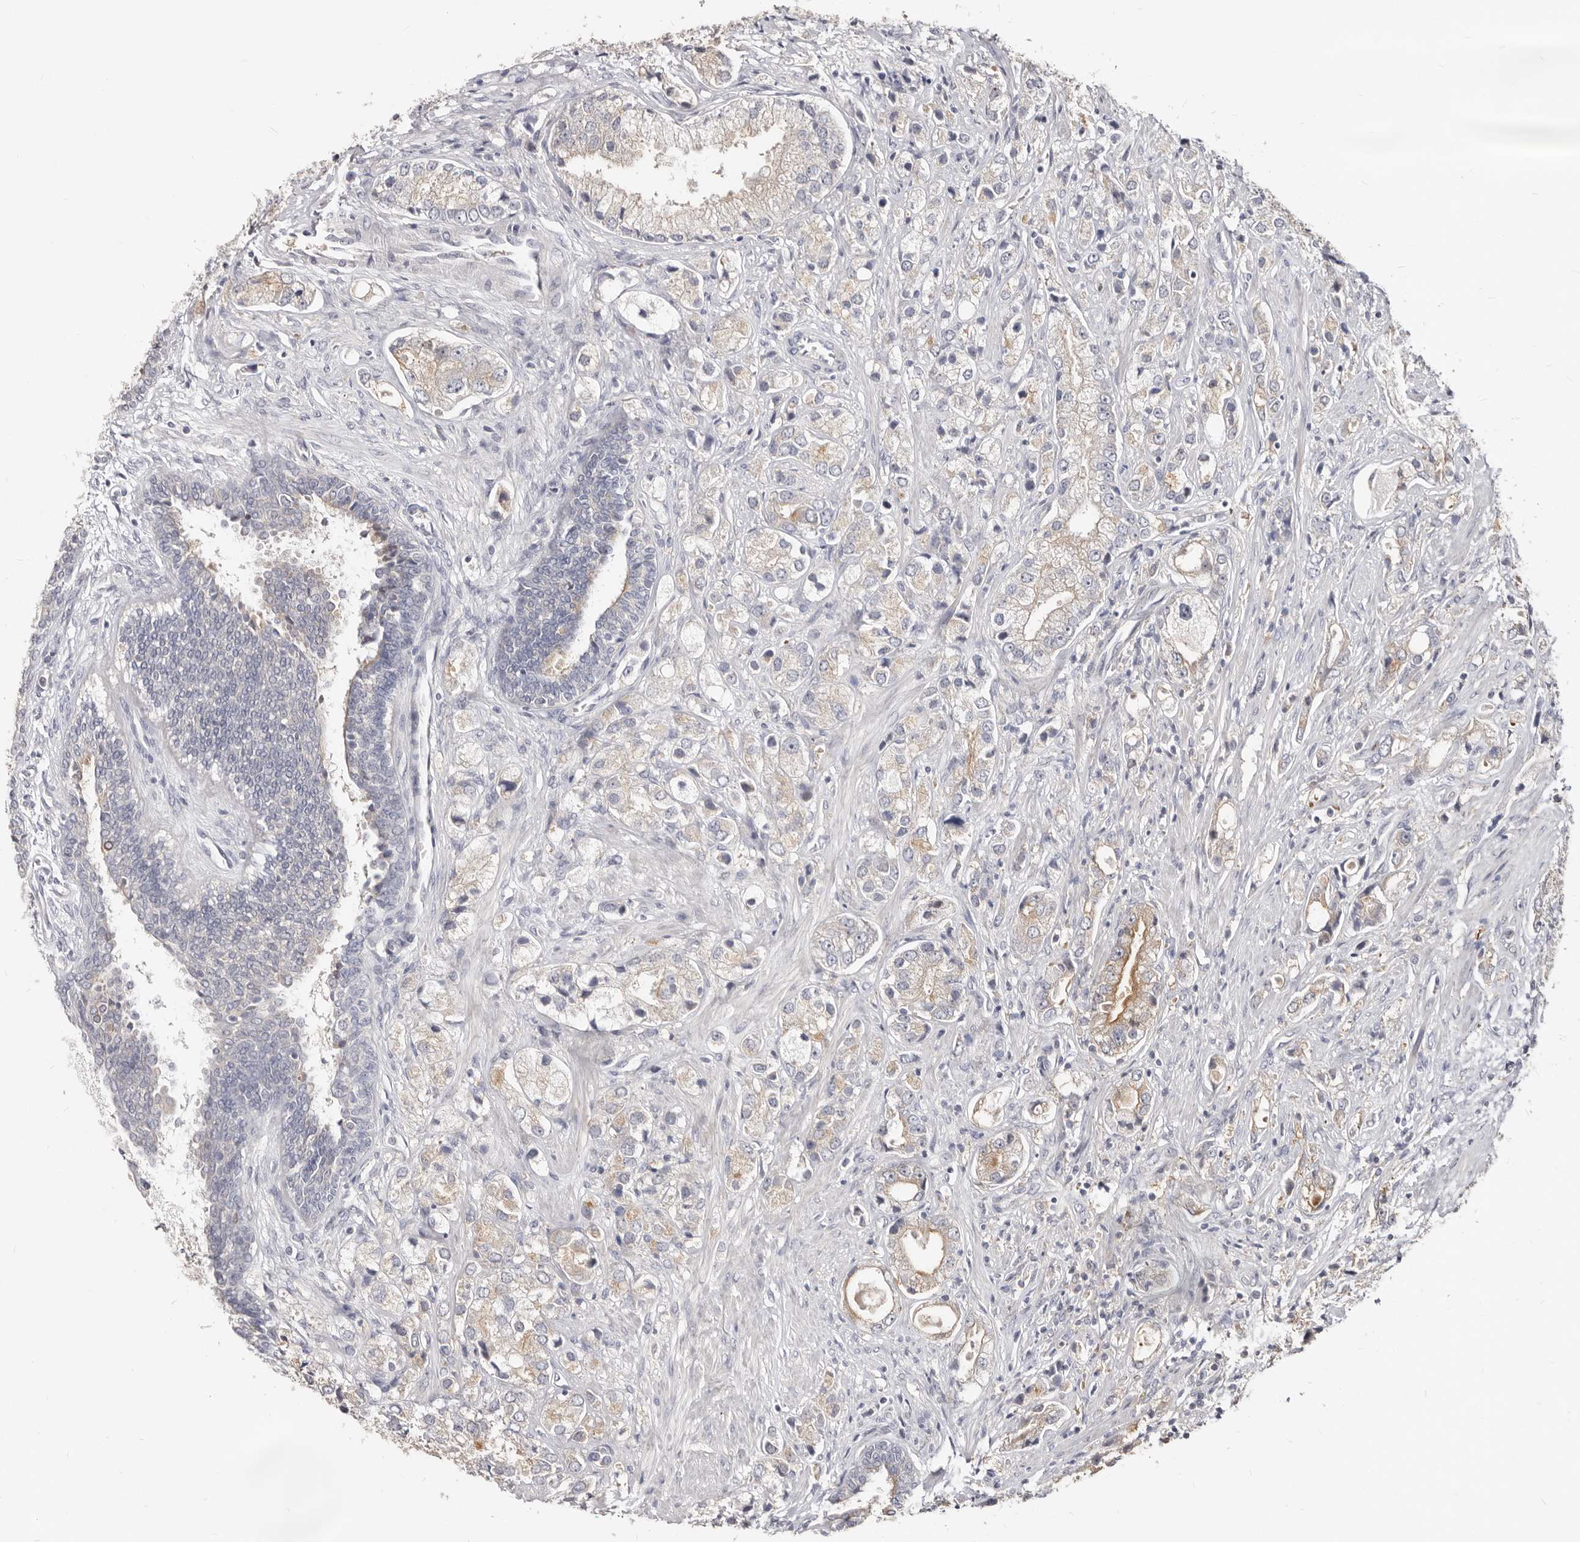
{"staining": {"intensity": "moderate", "quantity": "25%-75%", "location": "cytoplasmic/membranous"}, "tissue": "prostate cancer", "cell_type": "Tumor cells", "image_type": "cancer", "snomed": [{"axis": "morphology", "description": "Adenocarcinoma, High grade"}, {"axis": "topography", "description": "Prostate"}], "caption": "Immunohistochemistry of human prostate adenocarcinoma (high-grade) displays medium levels of moderate cytoplasmic/membranous expression in about 25%-75% of tumor cells. (brown staining indicates protein expression, while blue staining denotes nuclei).", "gene": "TC2N", "patient": {"sex": "male", "age": 50}}